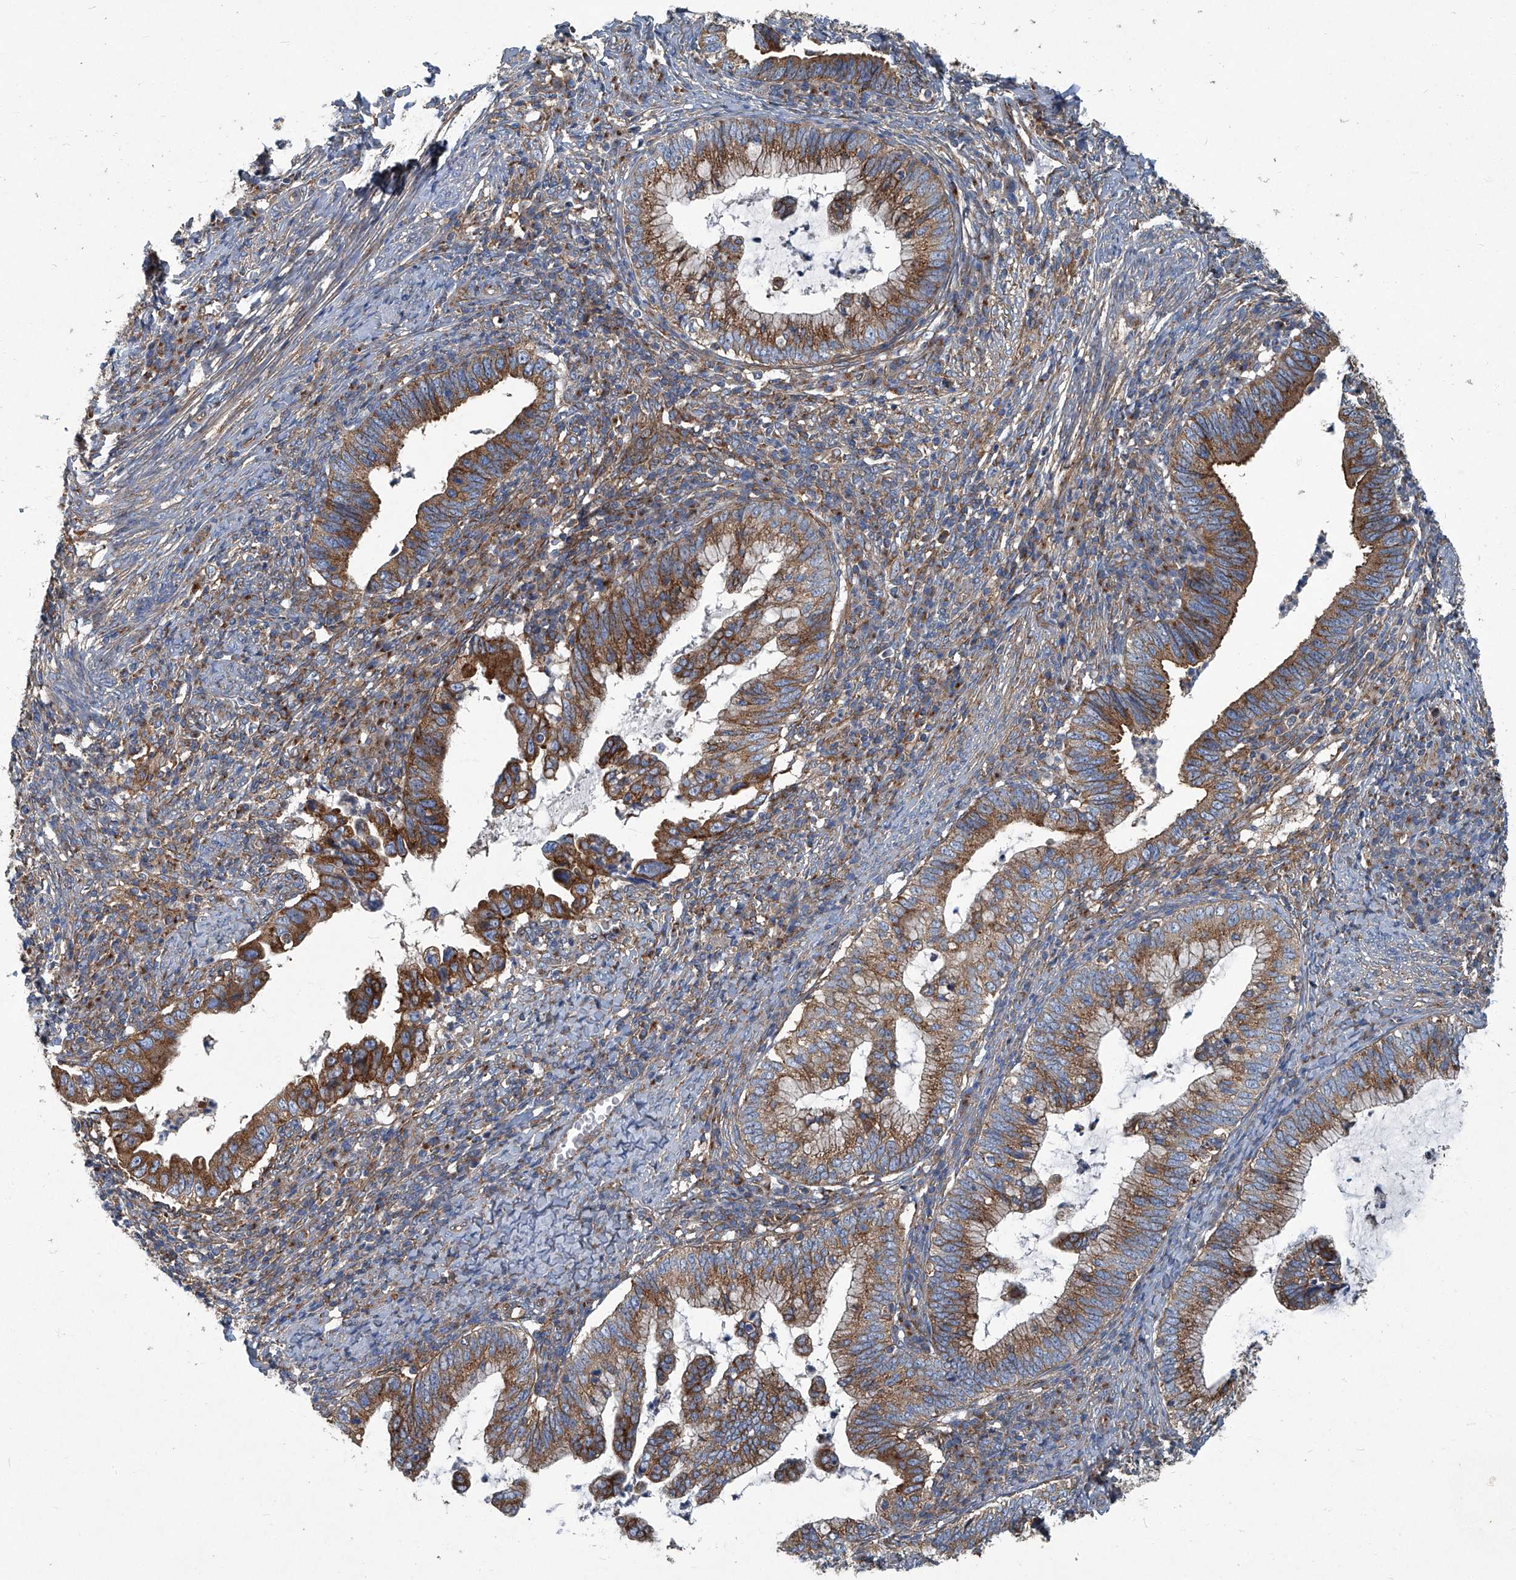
{"staining": {"intensity": "moderate", "quantity": ">75%", "location": "cytoplasmic/membranous"}, "tissue": "cervical cancer", "cell_type": "Tumor cells", "image_type": "cancer", "snomed": [{"axis": "morphology", "description": "Adenocarcinoma, NOS"}, {"axis": "topography", "description": "Cervix"}], "caption": "Tumor cells exhibit moderate cytoplasmic/membranous positivity in about >75% of cells in cervical cancer.", "gene": "PIGH", "patient": {"sex": "female", "age": 36}}